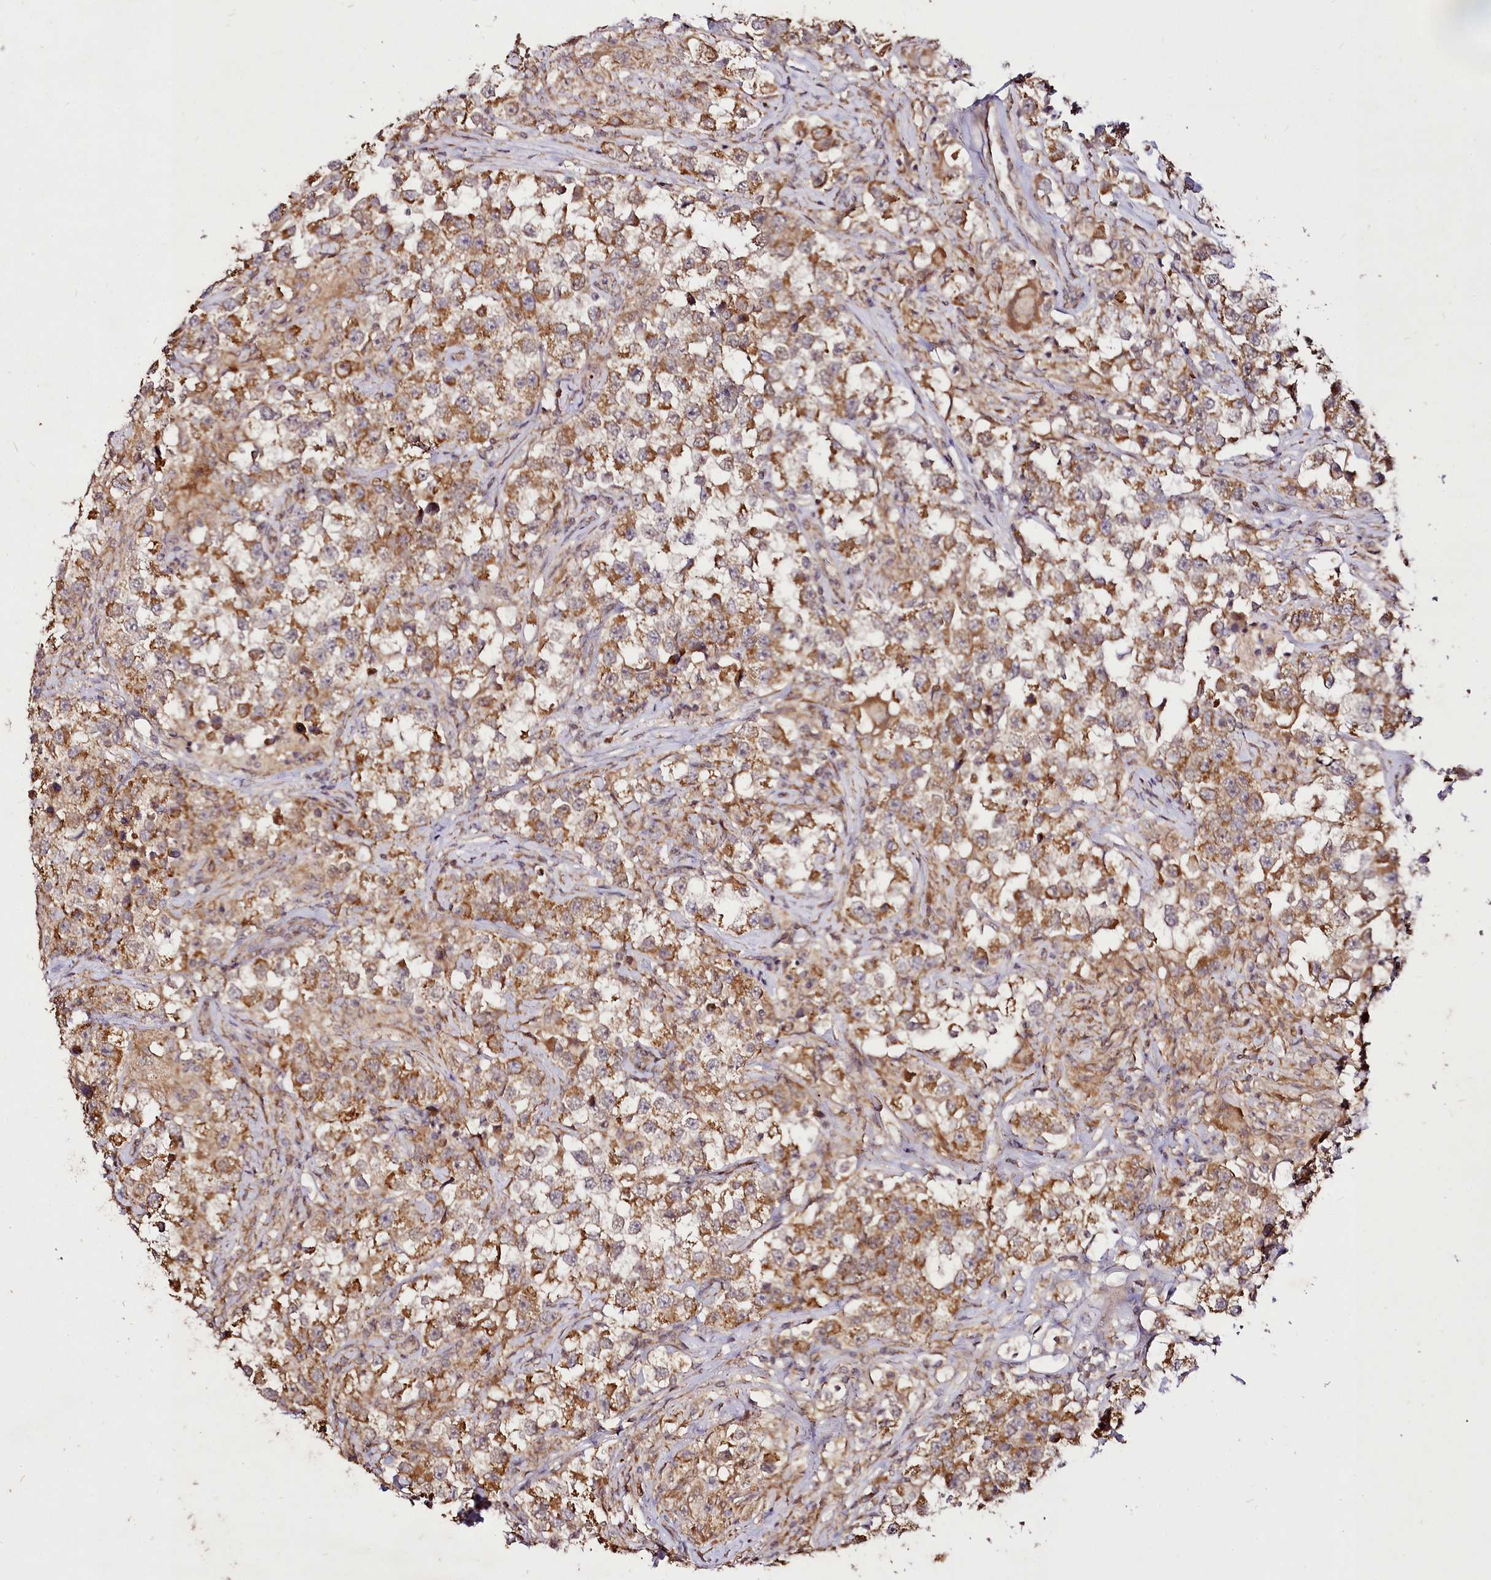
{"staining": {"intensity": "moderate", "quantity": ">75%", "location": "cytoplasmic/membranous"}, "tissue": "testis cancer", "cell_type": "Tumor cells", "image_type": "cancer", "snomed": [{"axis": "morphology", "description": "Seminoma, NOS"}, {"axis": "topography", "description": "Testis"}], "caption": "IHC (DAB (3,3'-diaminobenzidine)) staining of human testis cancer demonstrates moderate cytoplasmic/membranous protein staining in approximately >75% of tumor cells.", "gene": "EDIL3", "patient": {"sex": "male", "age": 46}}